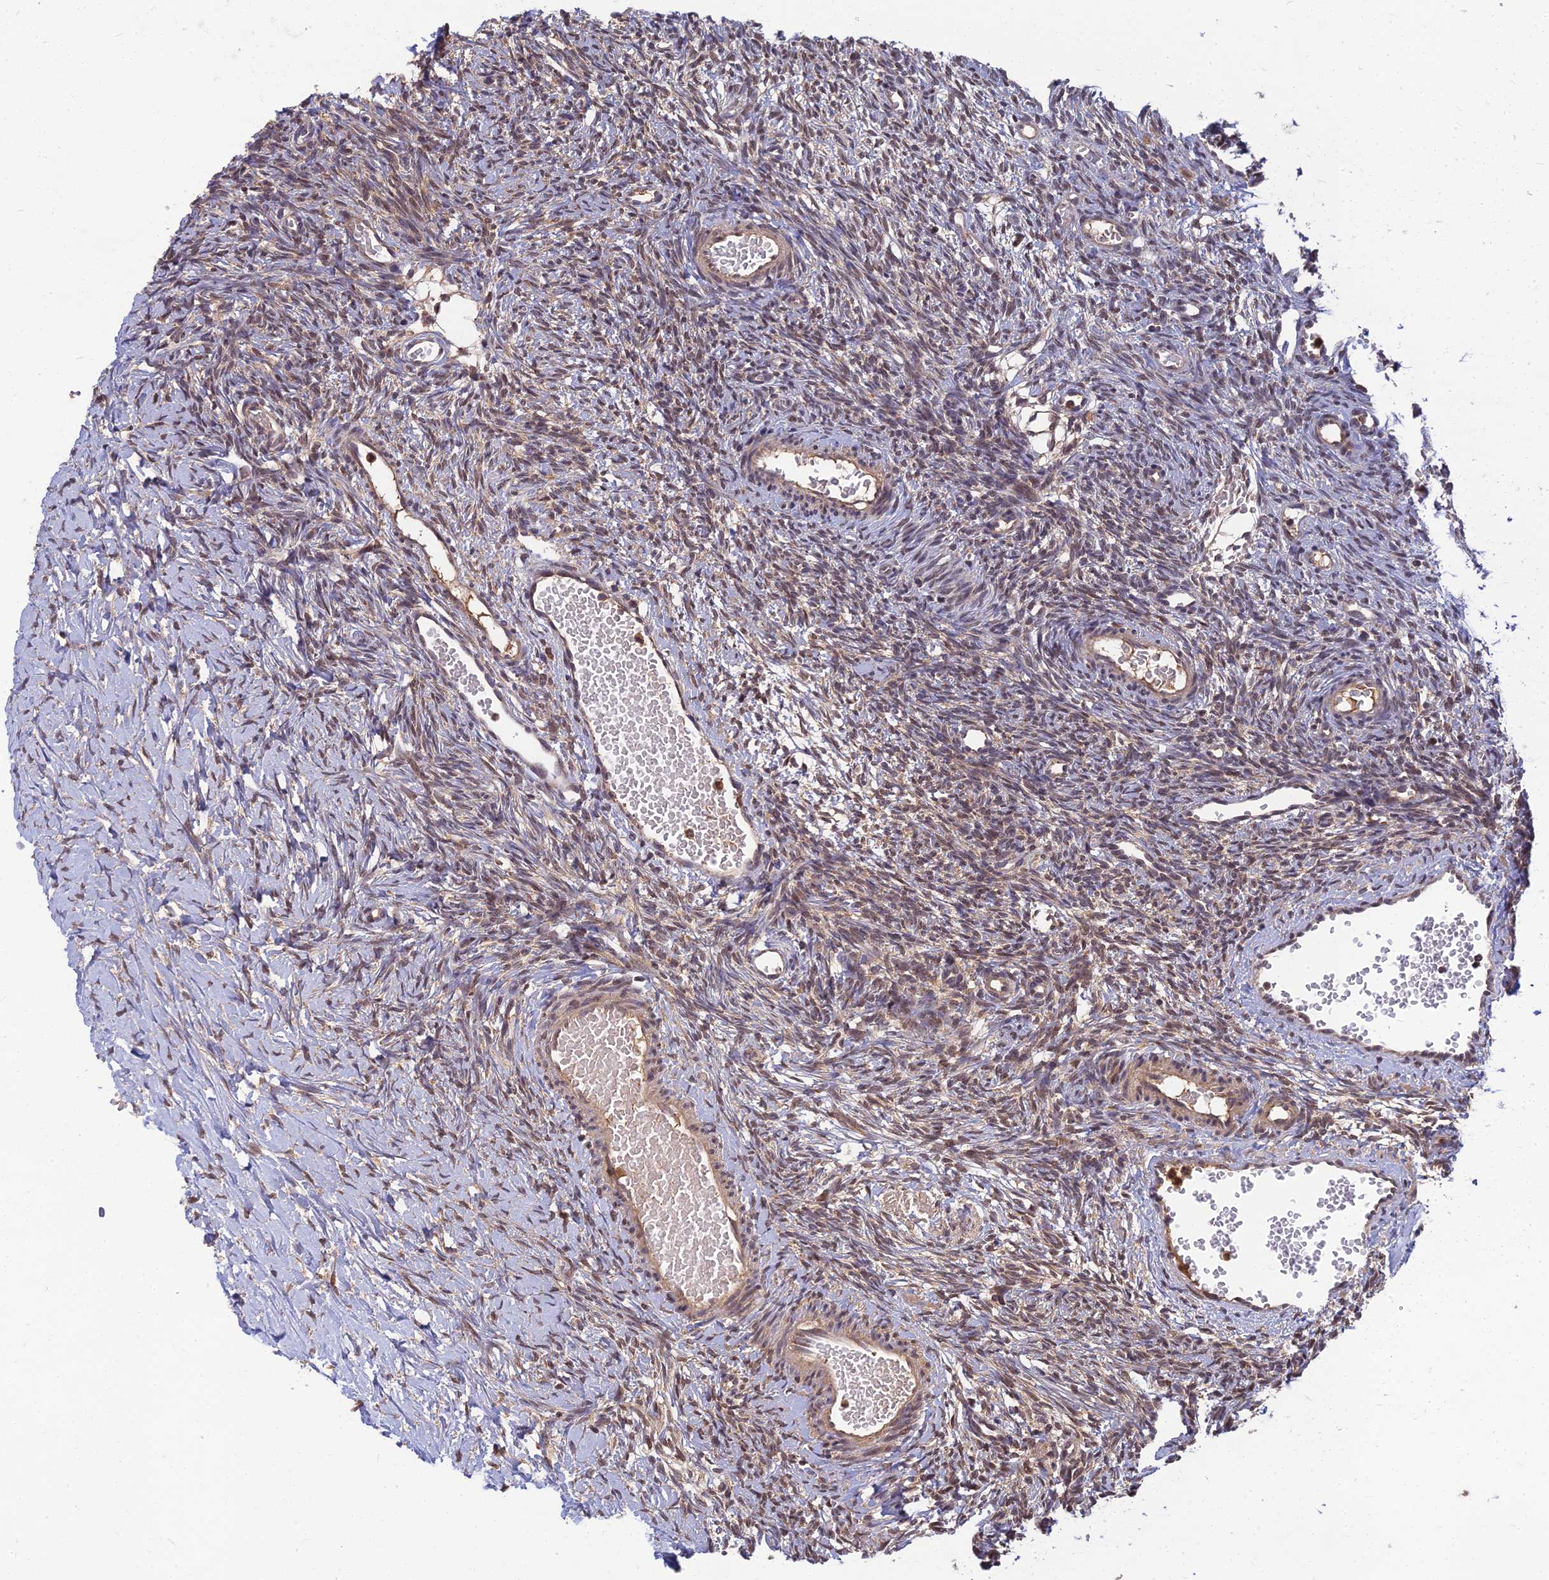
{"staining": {"intensity": "weak", "quantity": ">75%", "location": "cytoplasmic/membranous"}, "tissue": "ovary", "cell_type": "Ovarian stroma cells", "image_type": "normal", "snomed": [{"axis": "morphology", "description": "Normal tissue, NOS"}, {"axis": "topography", "description": "Ovary"}], "caption": "Immunohistochemistry (IHC) image of unremarkable ovary: human ovary stained using IHC exhibits low levels of weak protein expression localized specifically in the cytoplasmic/membranous of ovarian stroma cells, appearing as a cytoplasmic/membranous brown color.", "gene": "RGL3", "patient": {"sex": "female", "age": 39}}